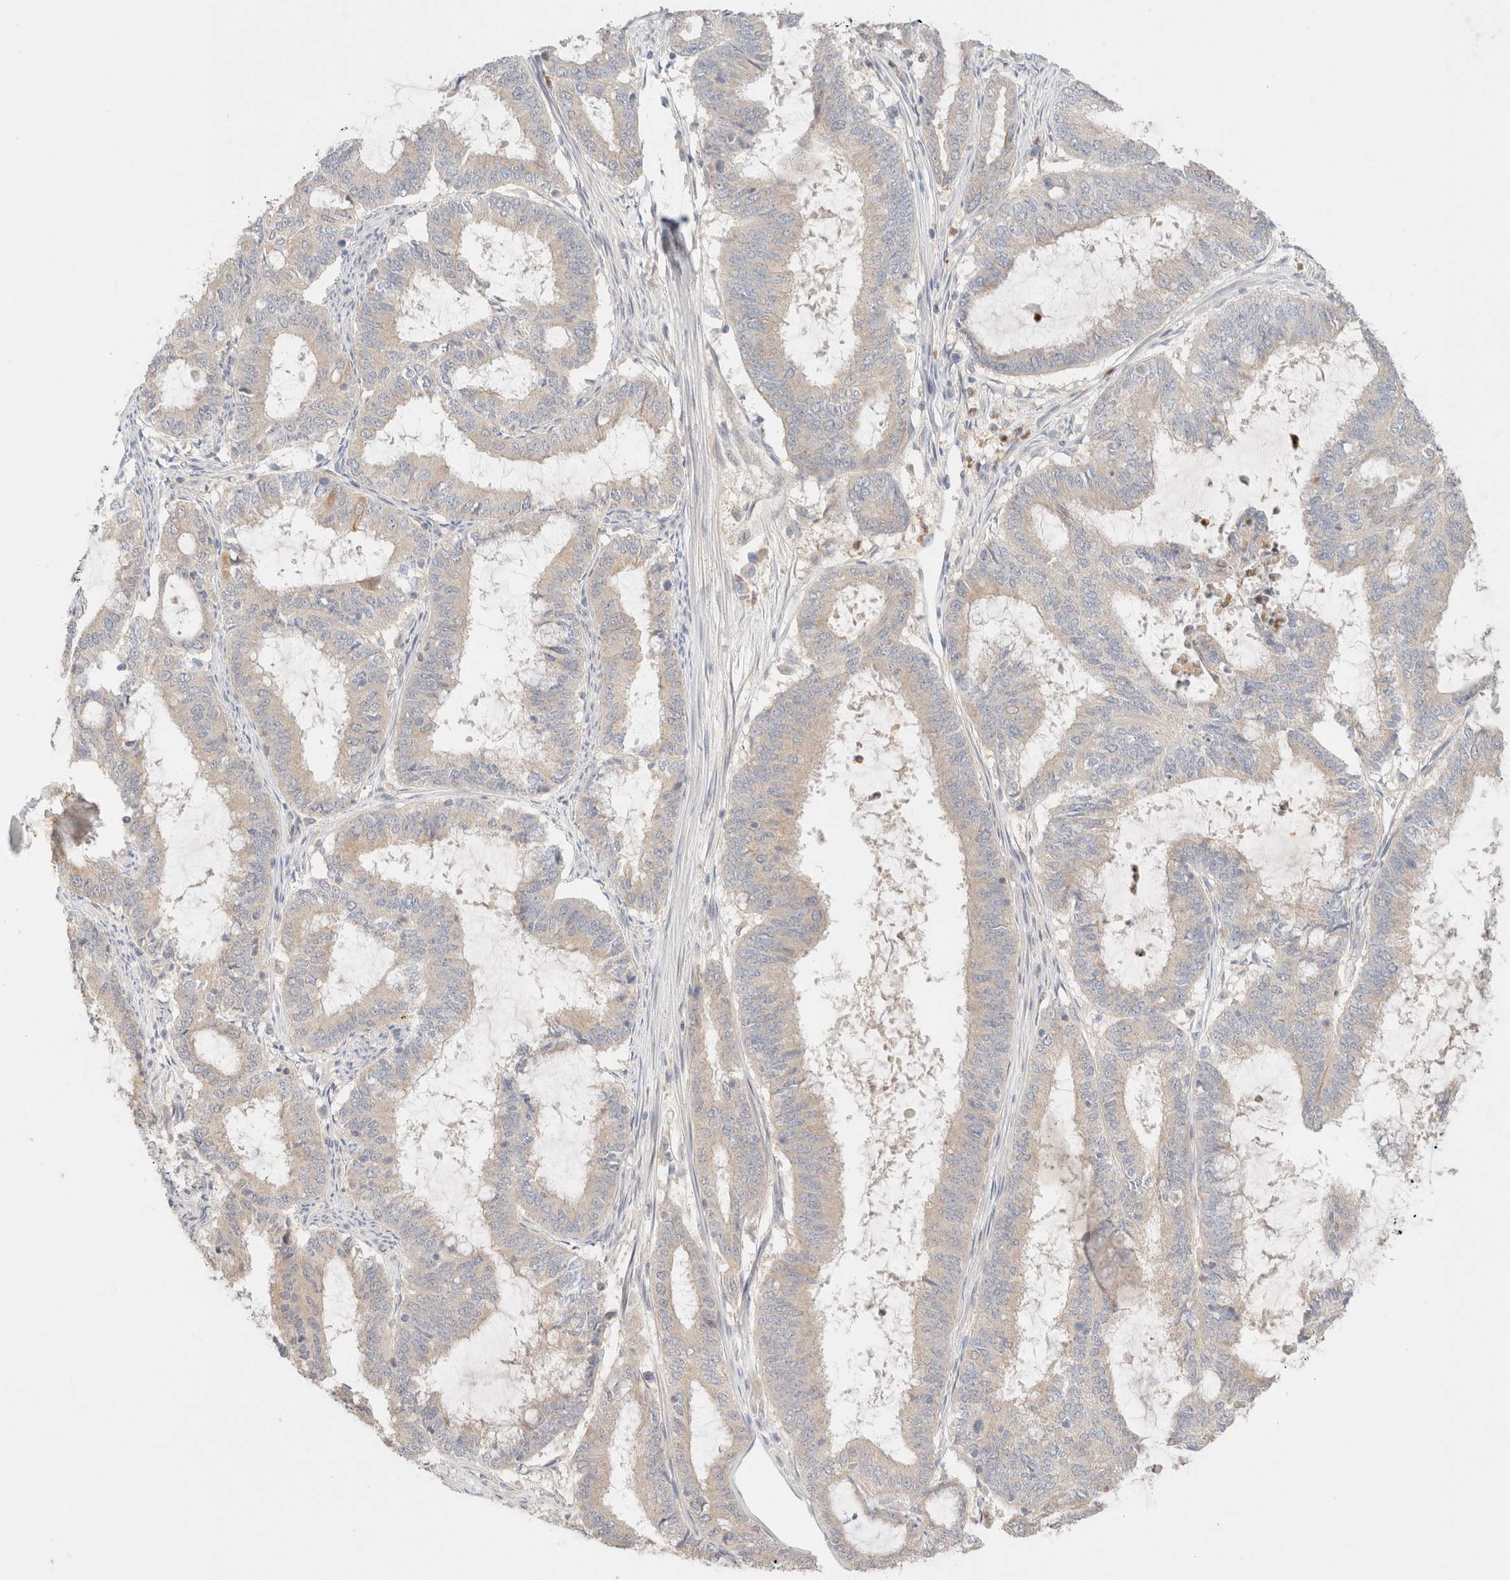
{"staining": {"intensity": "weak", "quantity": "25%-75%", "location": "cytoplasmic/membranous"}, "tissue": "endometrial cancer", "cell_type": "Tumor cells", "image_type": "cancer", "snomed": [{"axis": "morphology", "description": "Adenocarcinoma, NOS"}, {"axis": "topography", "description": "Endometrium"}], "caption": "DAB (3,3'-diaminobenzidine) immunohistochemical staining of endometrial cancer (adenocarcinoma) demonstrates weak cytoplasmic/membranous protein expression in about 25%-75% of tumor cells.", "gene": "SGSM2", "patient": {"sex": "female", "age": 51}}